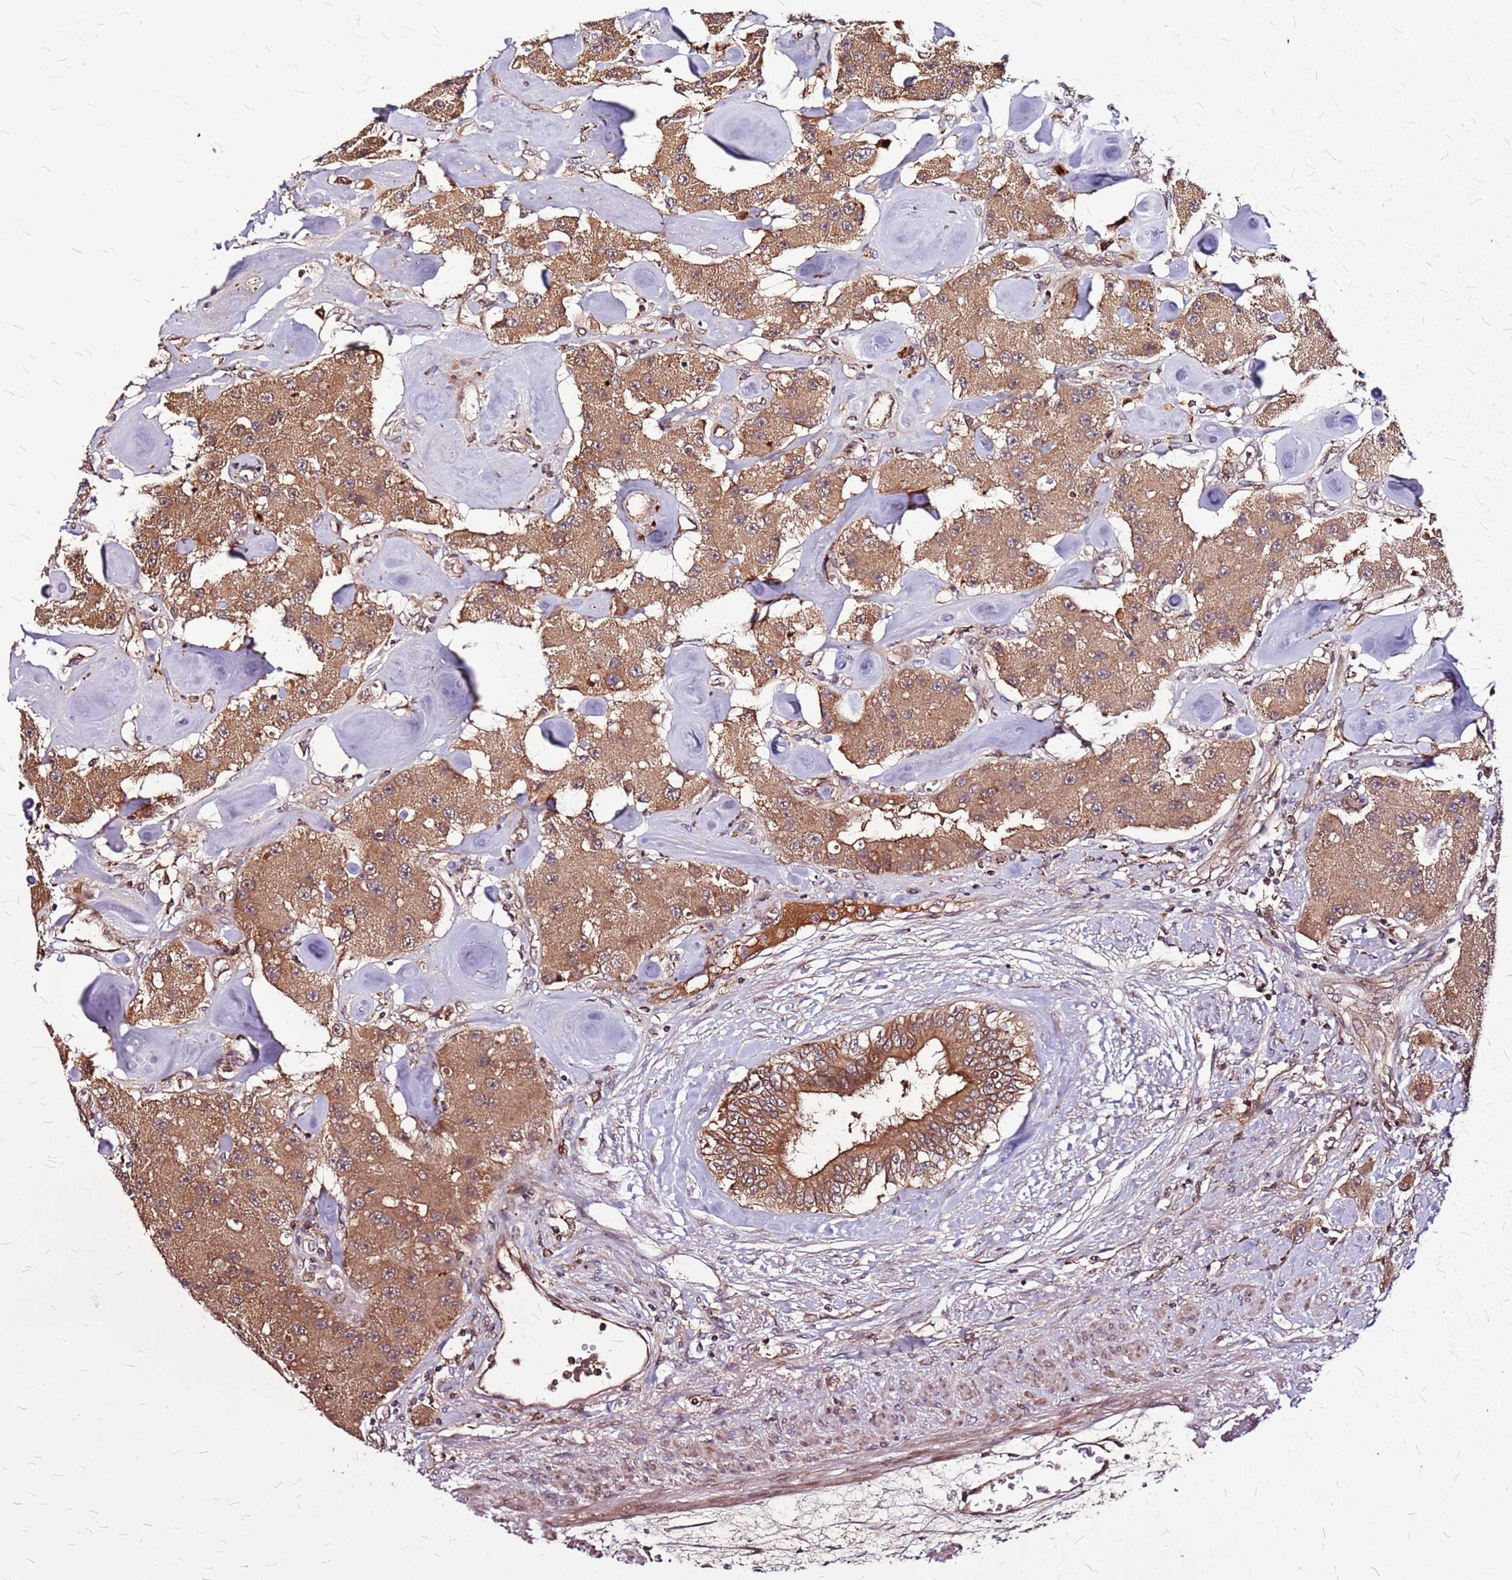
{"staining": {"intensity": "moderate", "quantity": ">75%", "location": "cytoplasmic/membranous"}, "tissue": "carcinoid", "cell_type": "Tumor cells", "image_type": "cancer", "snomed": [{"axis": "morphology", "description": "Carcinoid, malignant, NOS"}, {"axis": "topography", "description": "Pancreas"}], "caption": "Protein analysis of carcinoid tissue shows moderate cytoplasmic/membranous positivity in approximately >75% of tumor cells. (Brightfield microscopy of DAB IHC at high magnification).", "gene": "LYPLAL1", "patient": {"sex": "male", "age": 41}}